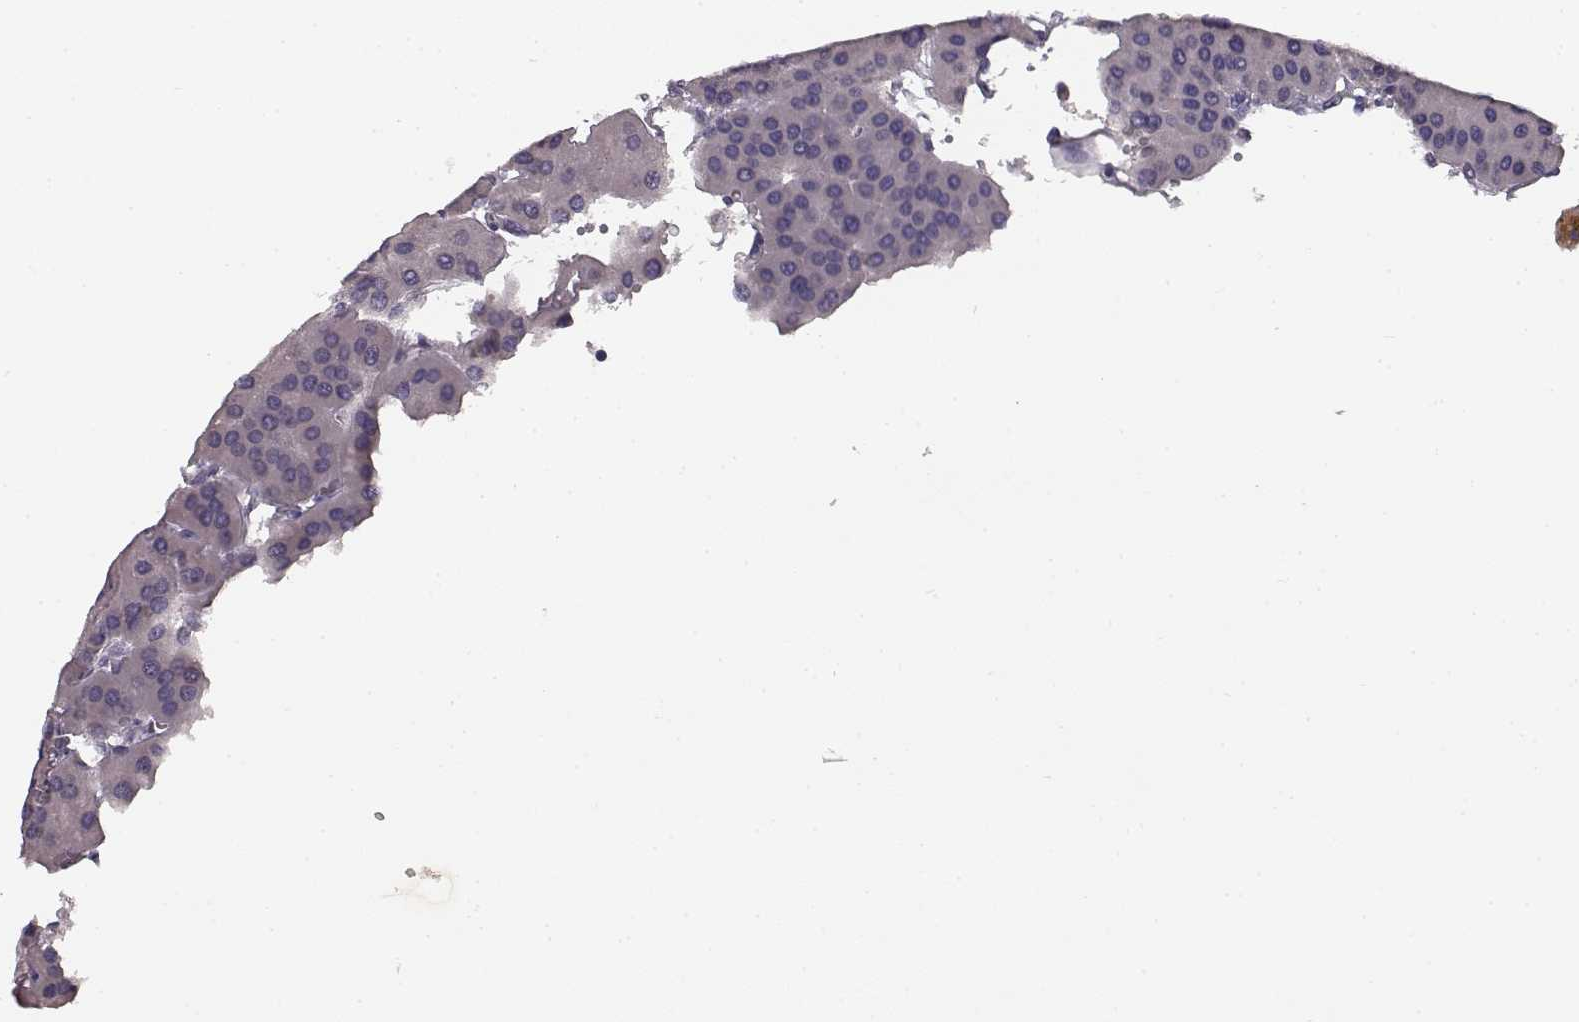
{"staining": {"intensity": "negative", "quantity": "none", "location": "none"}, "tissue": "parathyroid gland", "cell_type": "Glandular cells", "image_type": "normal", "snomed": [{"axis": "morphology", "description": "Normal tissue, NOS"}, {"axis": "morphology", "description": "Adenoma, NOS"}, {"axis": "topography", "description": "Parathyroid gland"}], "caption": "IHC histopathology image of normal parathyroid gland: parathyroid gland stained with DAB demonstrates no significant protein positivity in glandular cells. (Immunohistochemistry (ihc), brightfield microscopy, high magnification).", "gene": "SPAG17", "patient": {"sex": "female", "age": 86}}